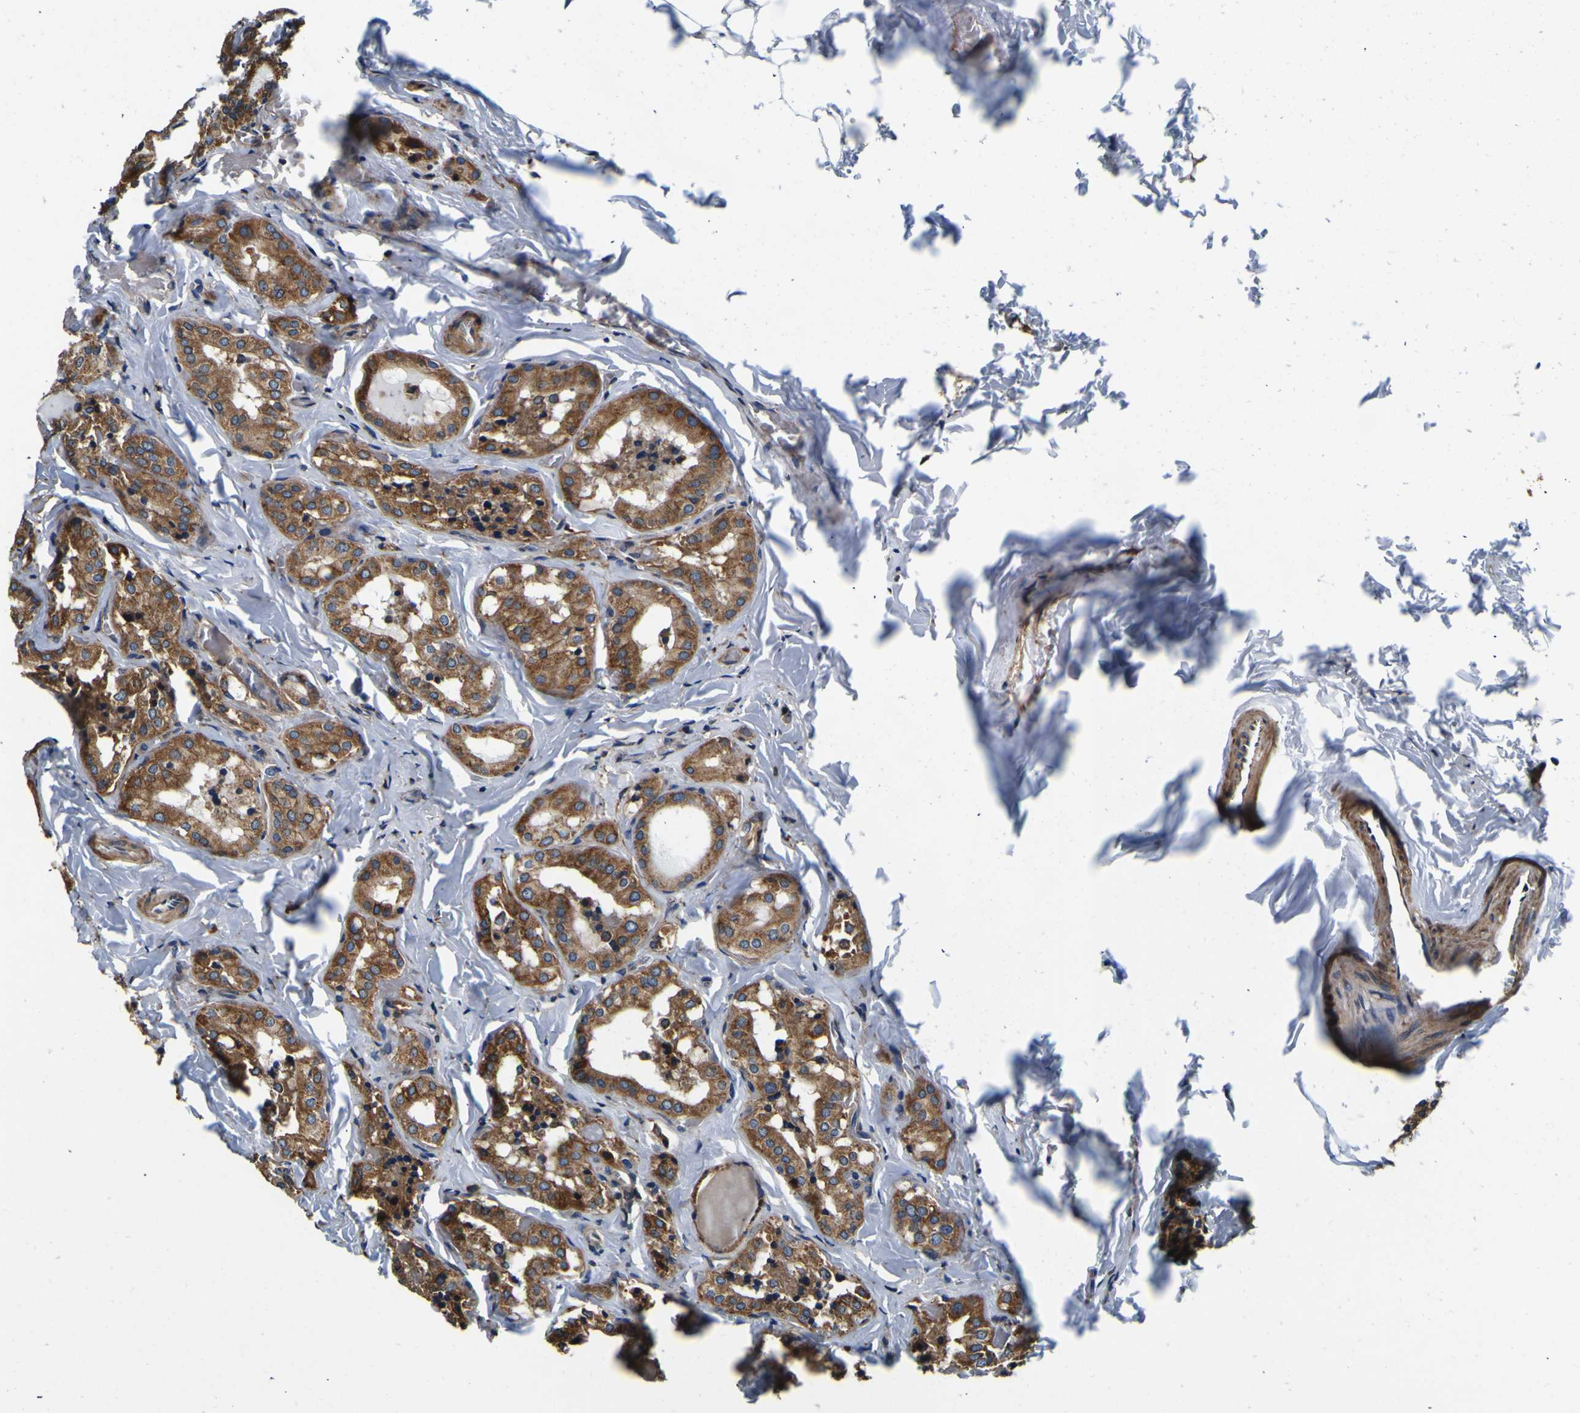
{"staining": {"intensity": "moderate", "quantity": ">75%", "location": "cytoplasmic/membranous"}, "tissue": "parathyroid gland", "cell_type": "Glandular cells", "image_type": "normal", "snomed": [{"axis": "morphology", "description": "Normal tissue, NOS"}, {"axis": "morphology", "description": "Atrophy, NOS"}, {"axis": "topography", "description": "Parathyroid gland"}], "caption": "A brown stain shows moderate cytoplasmic/membranous expression of a protein in glandular cells of normal human parathyroid gland. (Brightfield microscopy of DAB IHC at high magnification).", "gene": "INPP5A", "patient": {"sex": "female", "age": 54}}